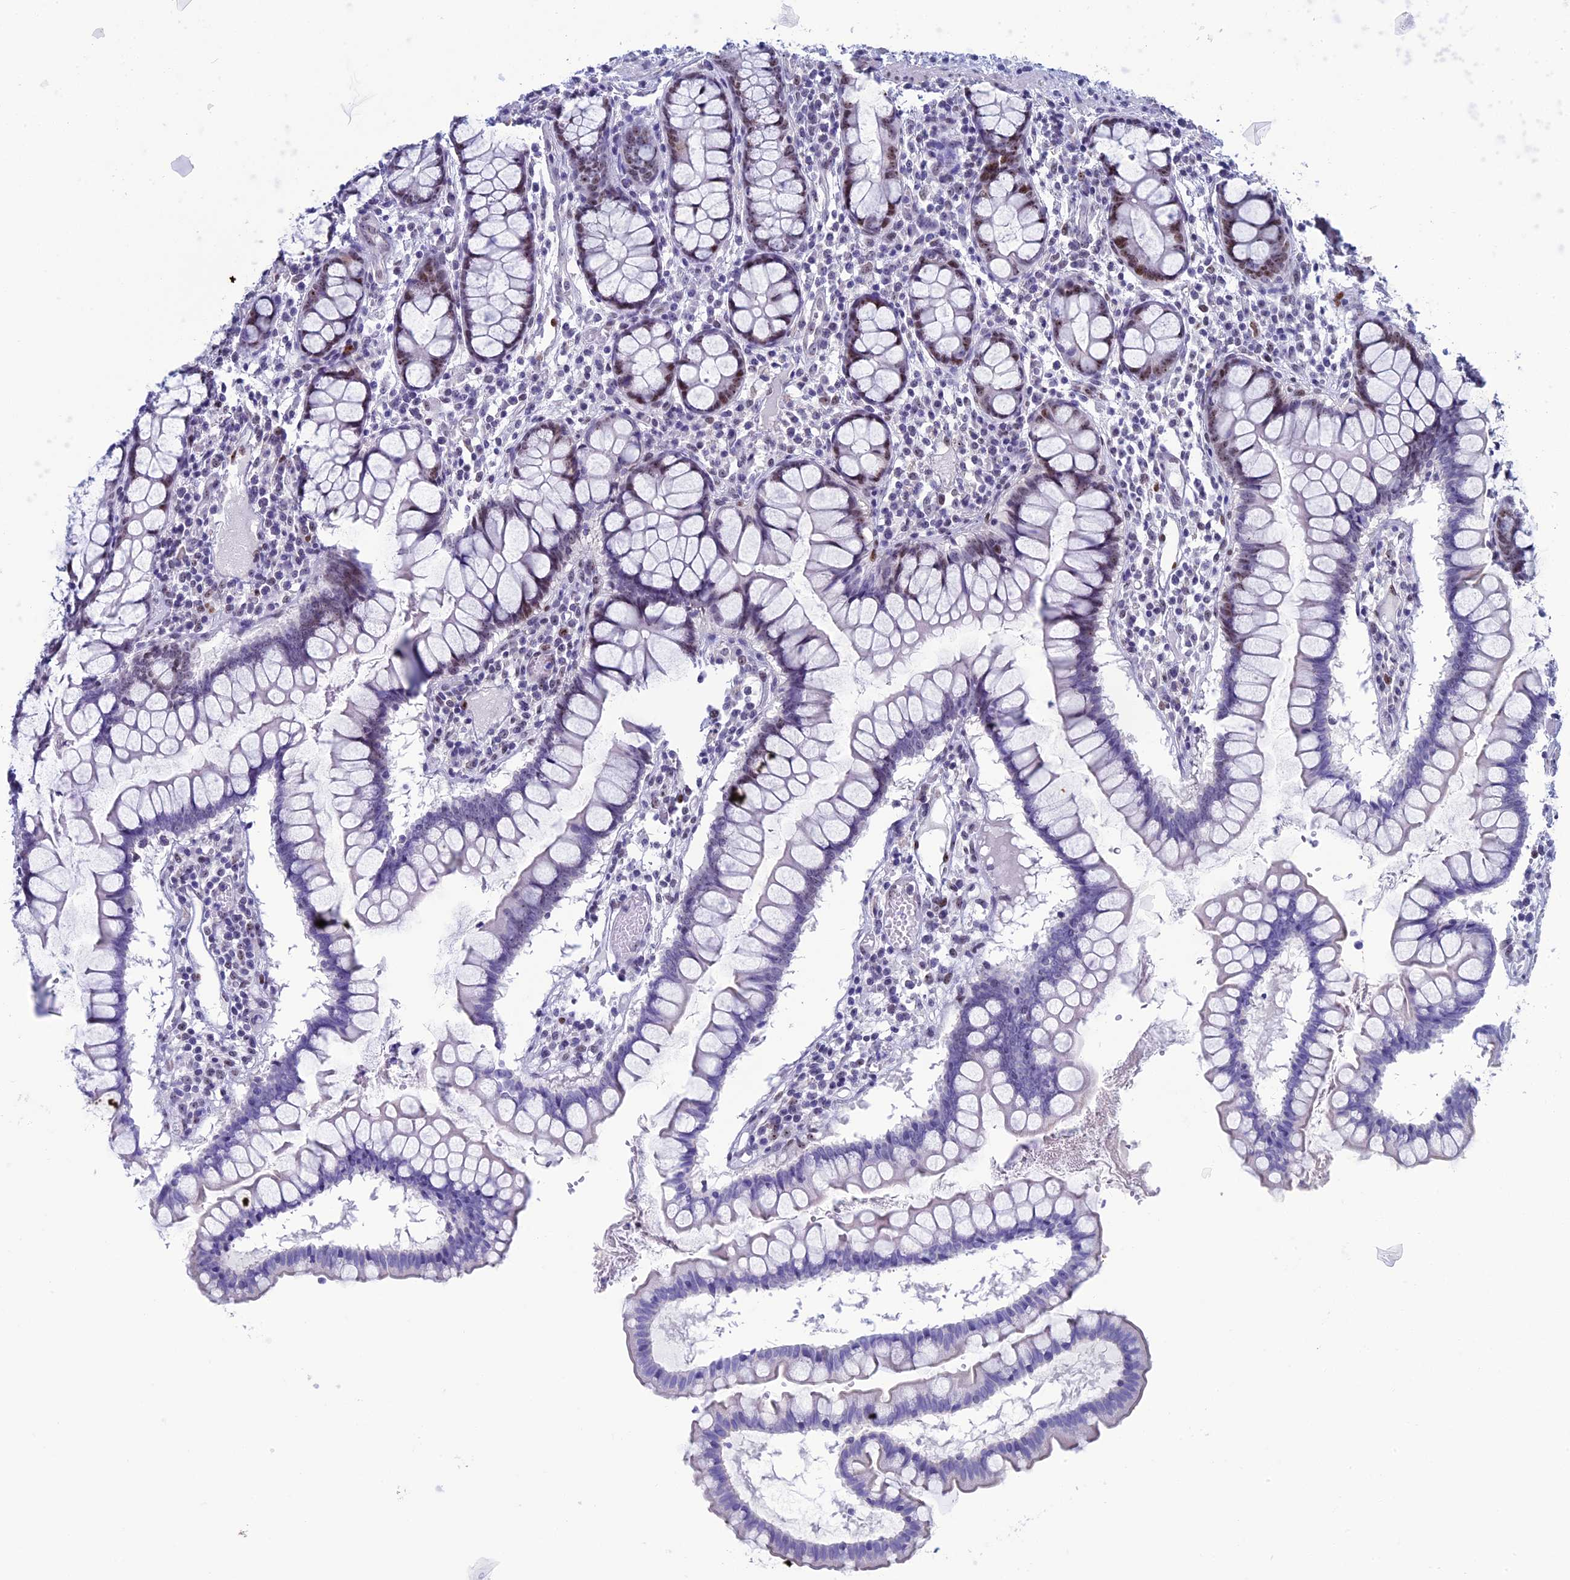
{"staining": {"intensity": "moderate", "quantity": "<25%", "location": "nuclear"}, "tissue": "colon", "cell_type": "Glandular cells", "image_type": "normal", "snomed": [{"axis": "morphology", "description": "Normal tissue, NOS"}, {"axis": "morphology", "description": "Adenocarcinoma, NOS"}, {"axis": "topography", "description": "Colon"}], "caption": "An immunohistochemistry (IHC) micrograph of benign tissue is shown. Protein staining in brown shows moderate nuclear positivity in colon within glandular cells. (IHC, brightfield microscopy, high magnification).", "gene": "CCDC86", "patient": {"sex": "female", "age": 55}}